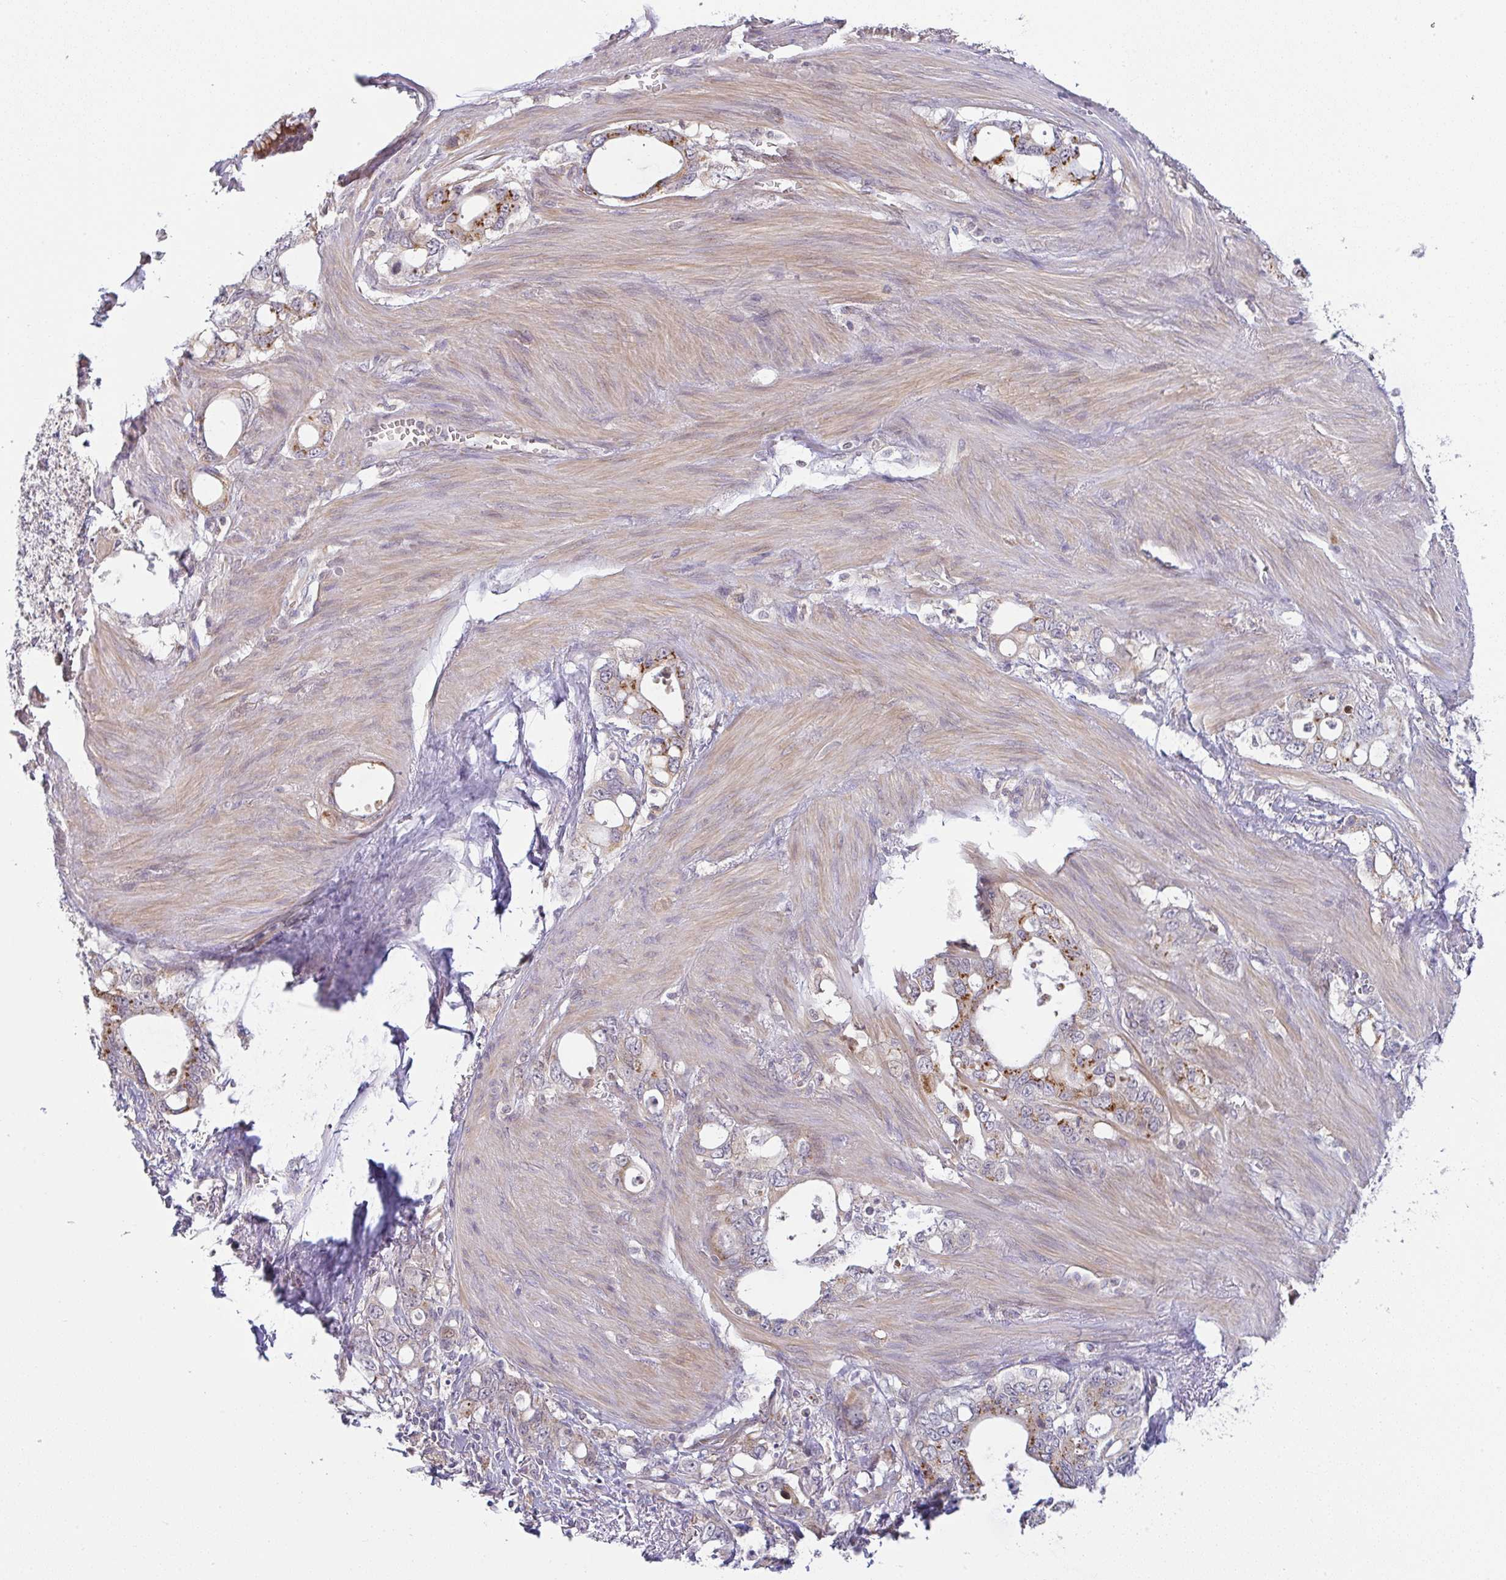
{"staining": {"intensity": "moderate", "quantity": ">75%", "location": "cytoplasmic/membranous"}, "tissue": "stomach cancer", "cell_type": "Tumor cells", "image_type": "cancer", "snomed": [{"axis": "morphology", "description": "Adenocarcinoma, NOS"}, {"axis": "topography", "description": "Stomach, upper"}], "caption": "There is medium levels of moderate cytoplasmic/membranous positivity in tumor cells of stomach cancer (adenocarcinoma), as demonstrated by immunohistochemical staining (brown color).", "gene": "MOB1A", "patient": {"sex": "male", "age": 74}}